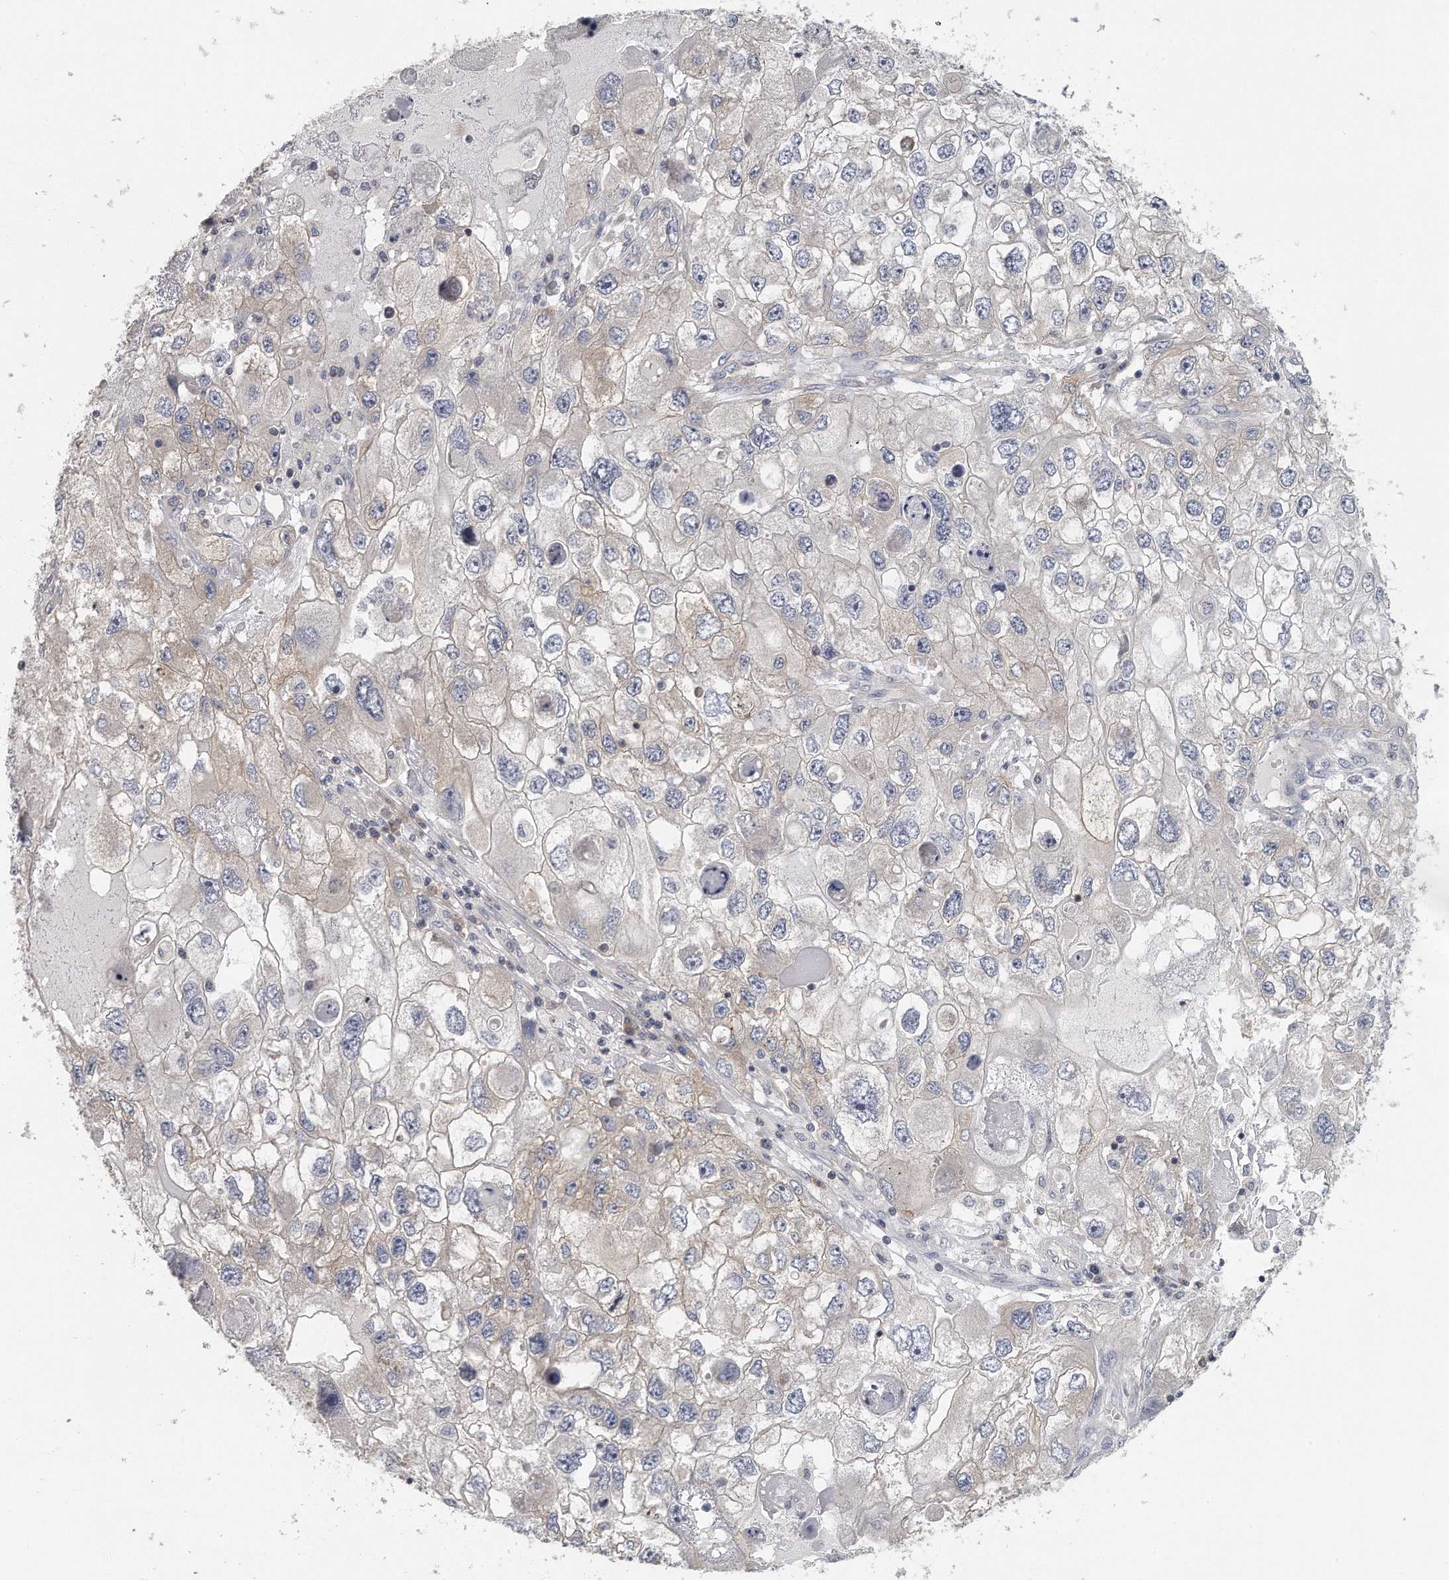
{"staining": {"intensity": "negative", "quantity": "none", "location": "none"}, "tissue": "endometrial cancer", "cell_type": "Tumor cells", "image_type": "cancer", "snomed": [{"axis": "morphology", "description": "Adenocarcinoma, NOS"}, {"axis": "topography", "description": "Endometrium"}], "caption": "A micrograph of human endometrial cancer (adenocarcinoma) is negative for staining in tumor cells.", "gene": "EIF3I", "patient": {"sex": "female", "age": 49}}